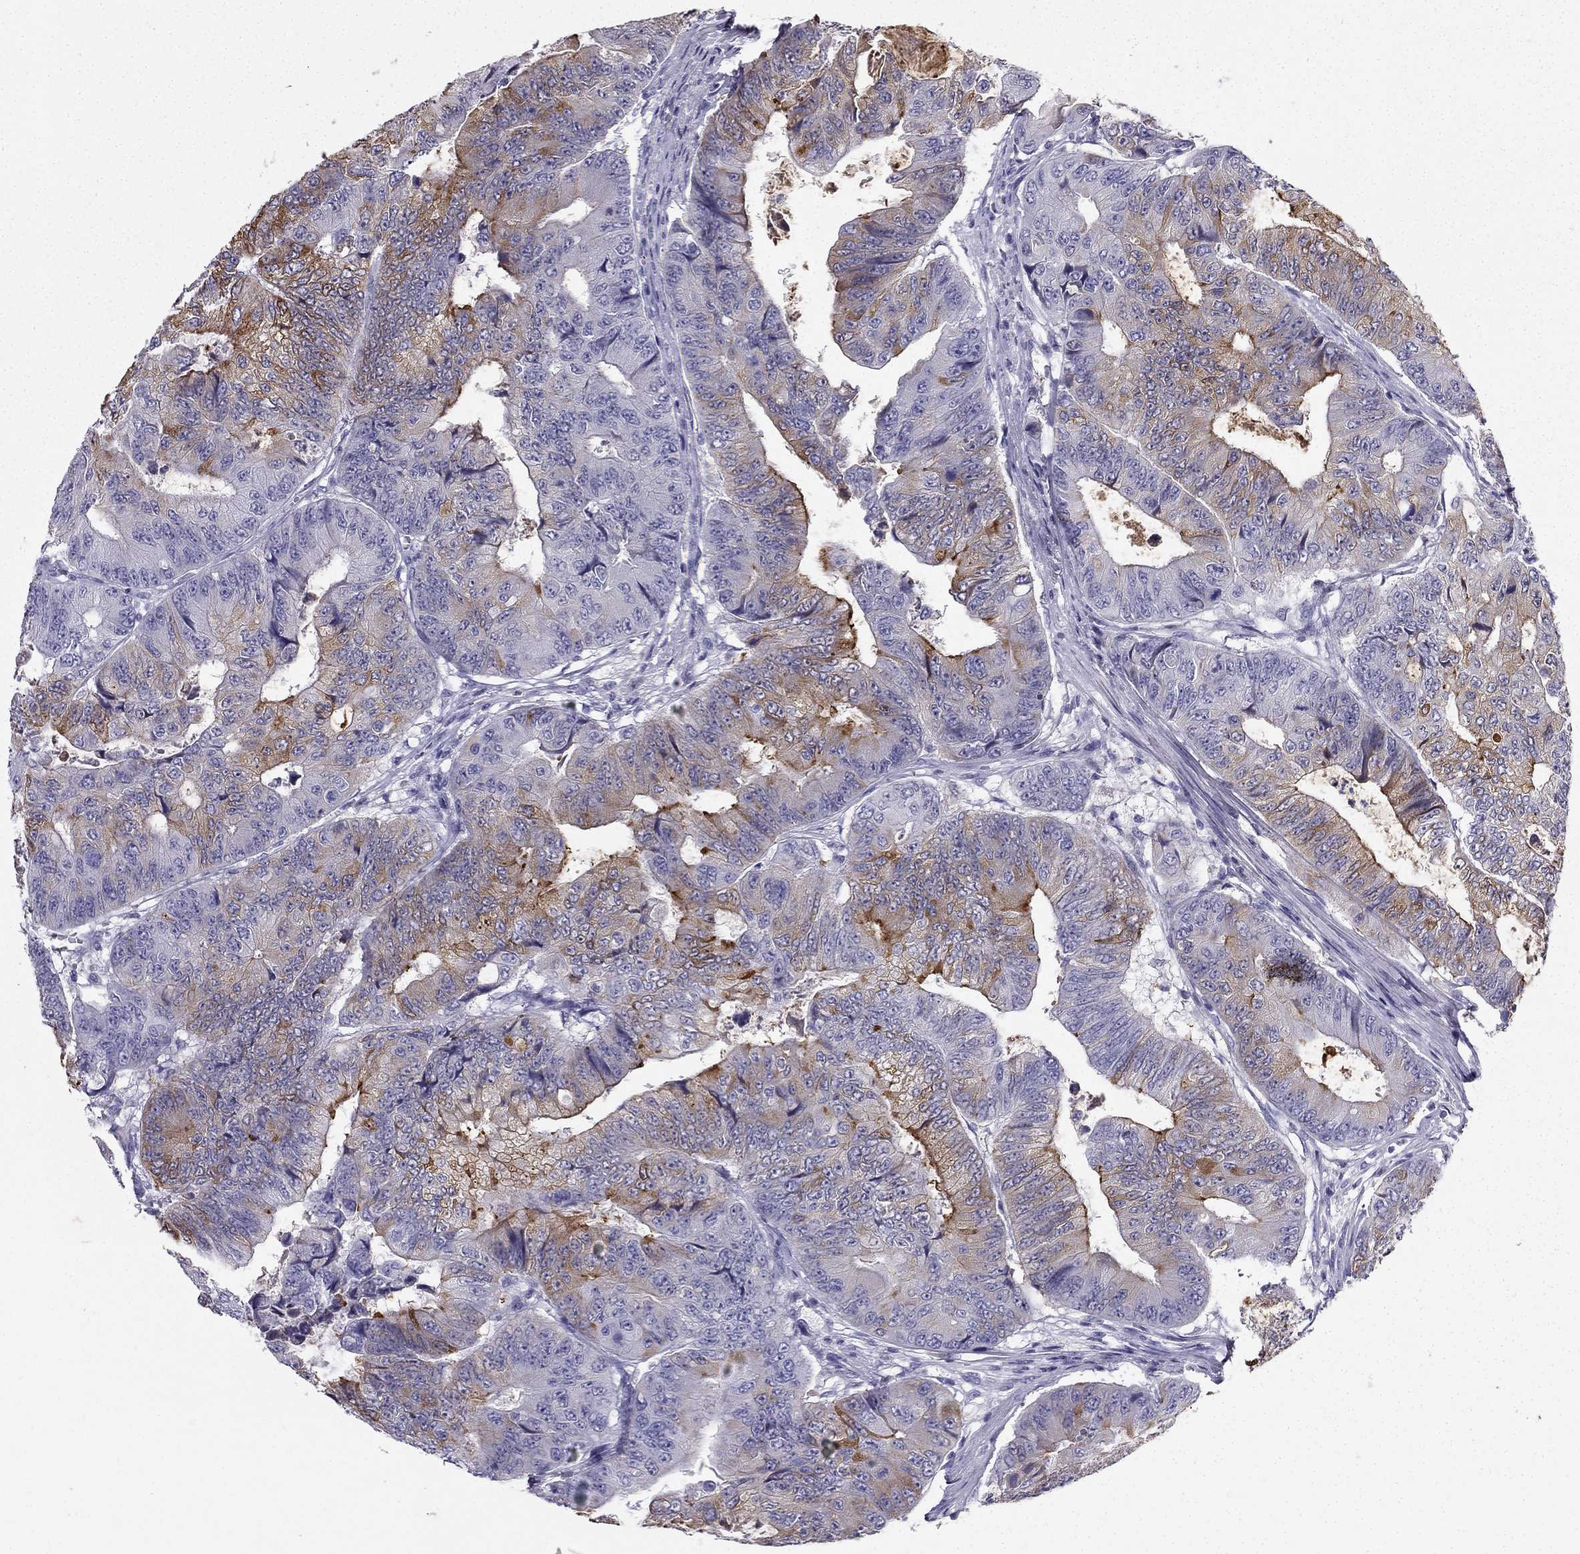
{"staining": {"intensity": "moderate", "quantity": "25%-75%", "location": "cytoplasmic/membranous"}, "tissue": "colorectal cancer", "cell_type": "Tumor cells", "image_type": "cancer", "snomed": [{"axis": "morphology", "description": "Adenocarcinoma, NOS"}, {"axis": "topography", "description": "Colon"}], "caption": "Approximately 25%-75% of tumor cells in human adenocarcinoma (colorectal) reveal moderate cytoplasmic/membranous protein positivity as visualized by brown immunohistochemical staining.", "gene": "TFF3", "patient": {"sex": "female", "age": 48}}